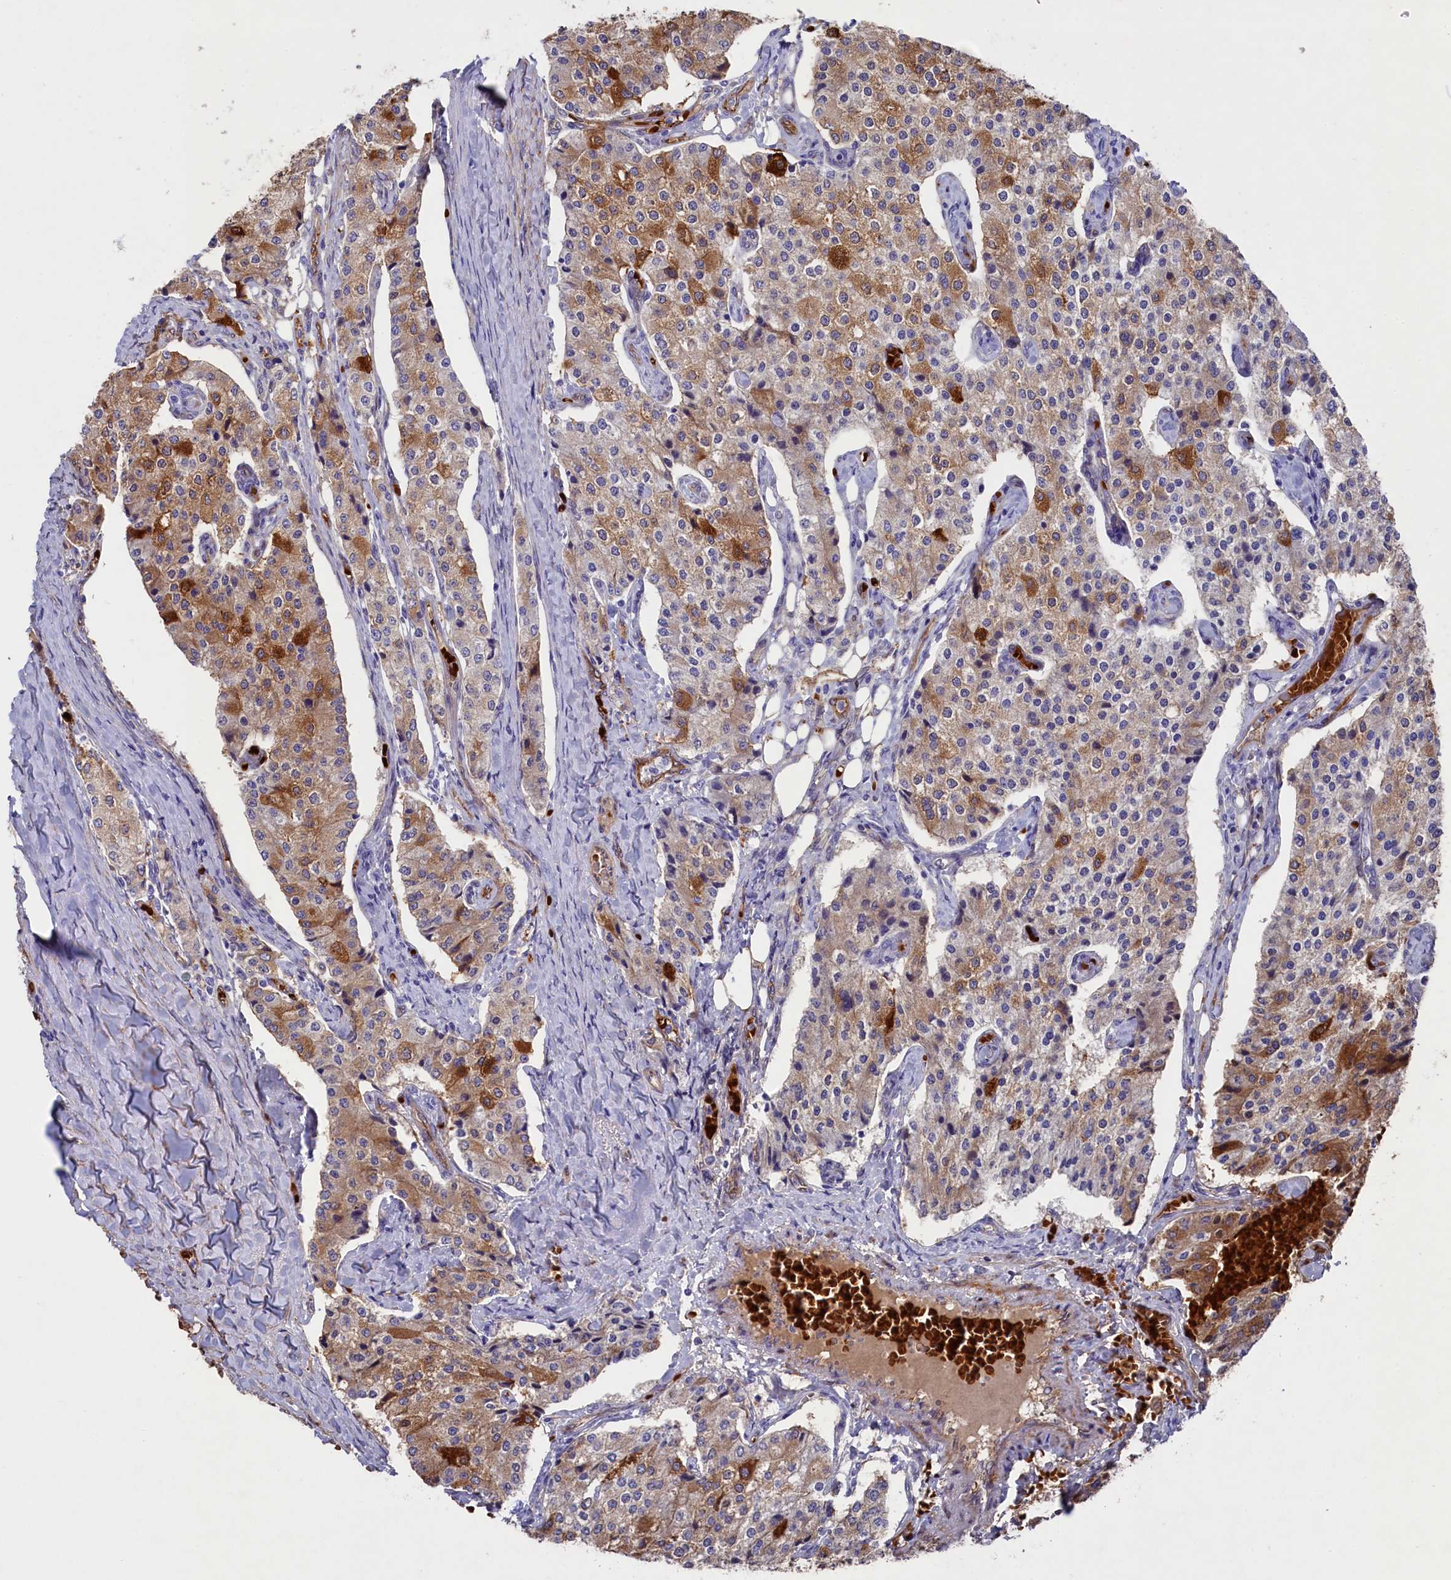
{"staining": {"intensity": "moderate", "quantity": ">75%", "location": "cytoplasmic/membranous"}, "tissue": "carcinoid", "cell_type": "Tumor cells", "image_type": "cancer", "snomed": [{"axis": "morphology", "description": "Carcinoid, malignant, NOS"}, {"axis": "topography", "description": "Colon"}], "caption": "Protein staining by IHC shows moderate cytoplasmic/membranous expression in approximately >75% of tumor cells in malignant carcinoid. Immunohistochemistry (ihc) stains the protein of interest in brown and the nuclei are stained blue.", "gene": "LHFPL4", "patient": {"sex": "female", "age": 52}}